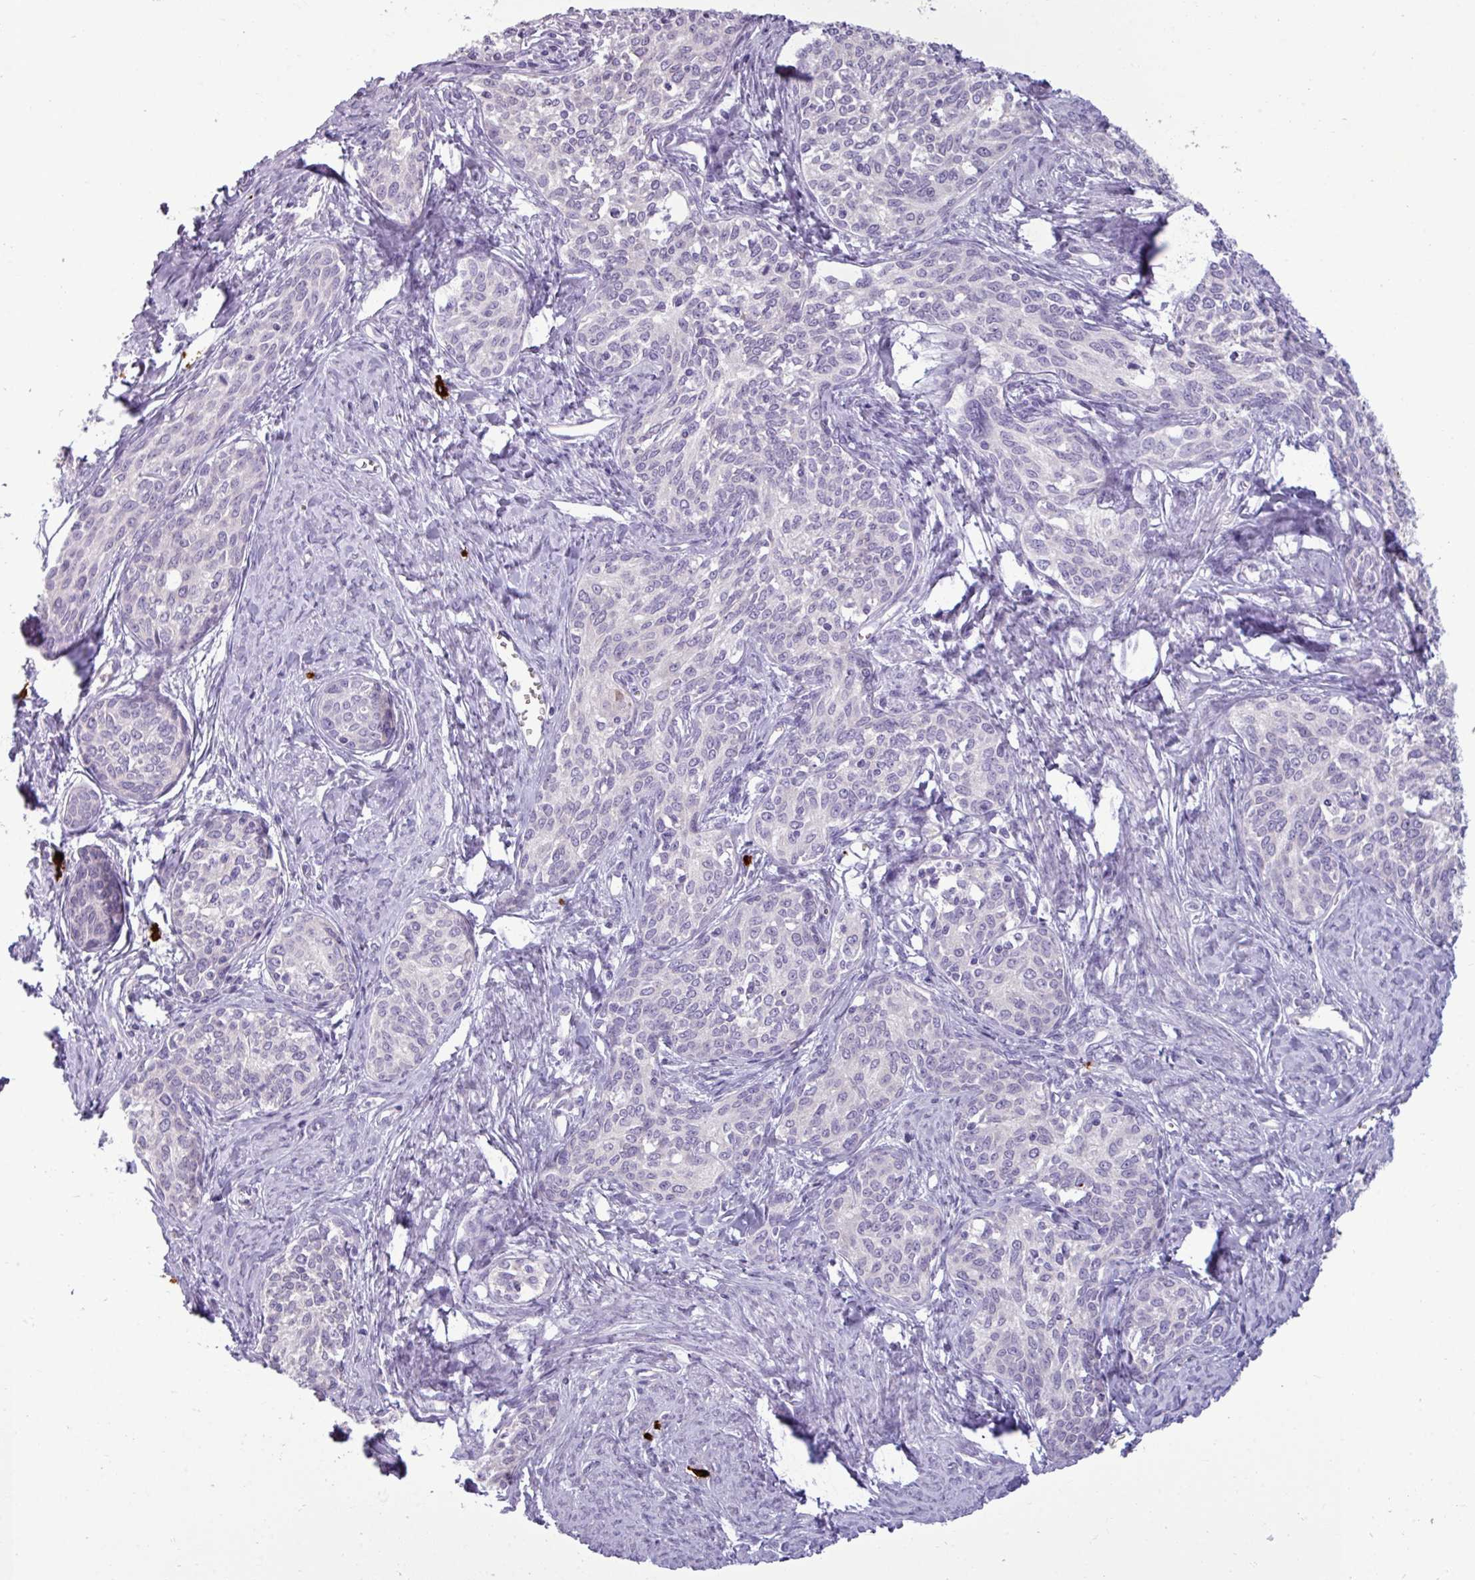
{"staining": {"intensity": "negative", "quantity": "none", "location": "none"}, "tissue": "cervical cancer", "cell_type": "Tumor cells", "image_type": "cancer", "snomed": [{"axis": "morphology", "description": "Squamous cell carcinoma, NOS"}, {"axis": "morphology", "description": "Adenocarcinoma, NOS"}, {"axis": "topography", "description": "Cervix"}], "caption": "Tumor cells show no significant protein staining in squamous cell carcinoma (cervical).", "gene": "TRIM39", "patient": {"sex": "female", "age": 52}}